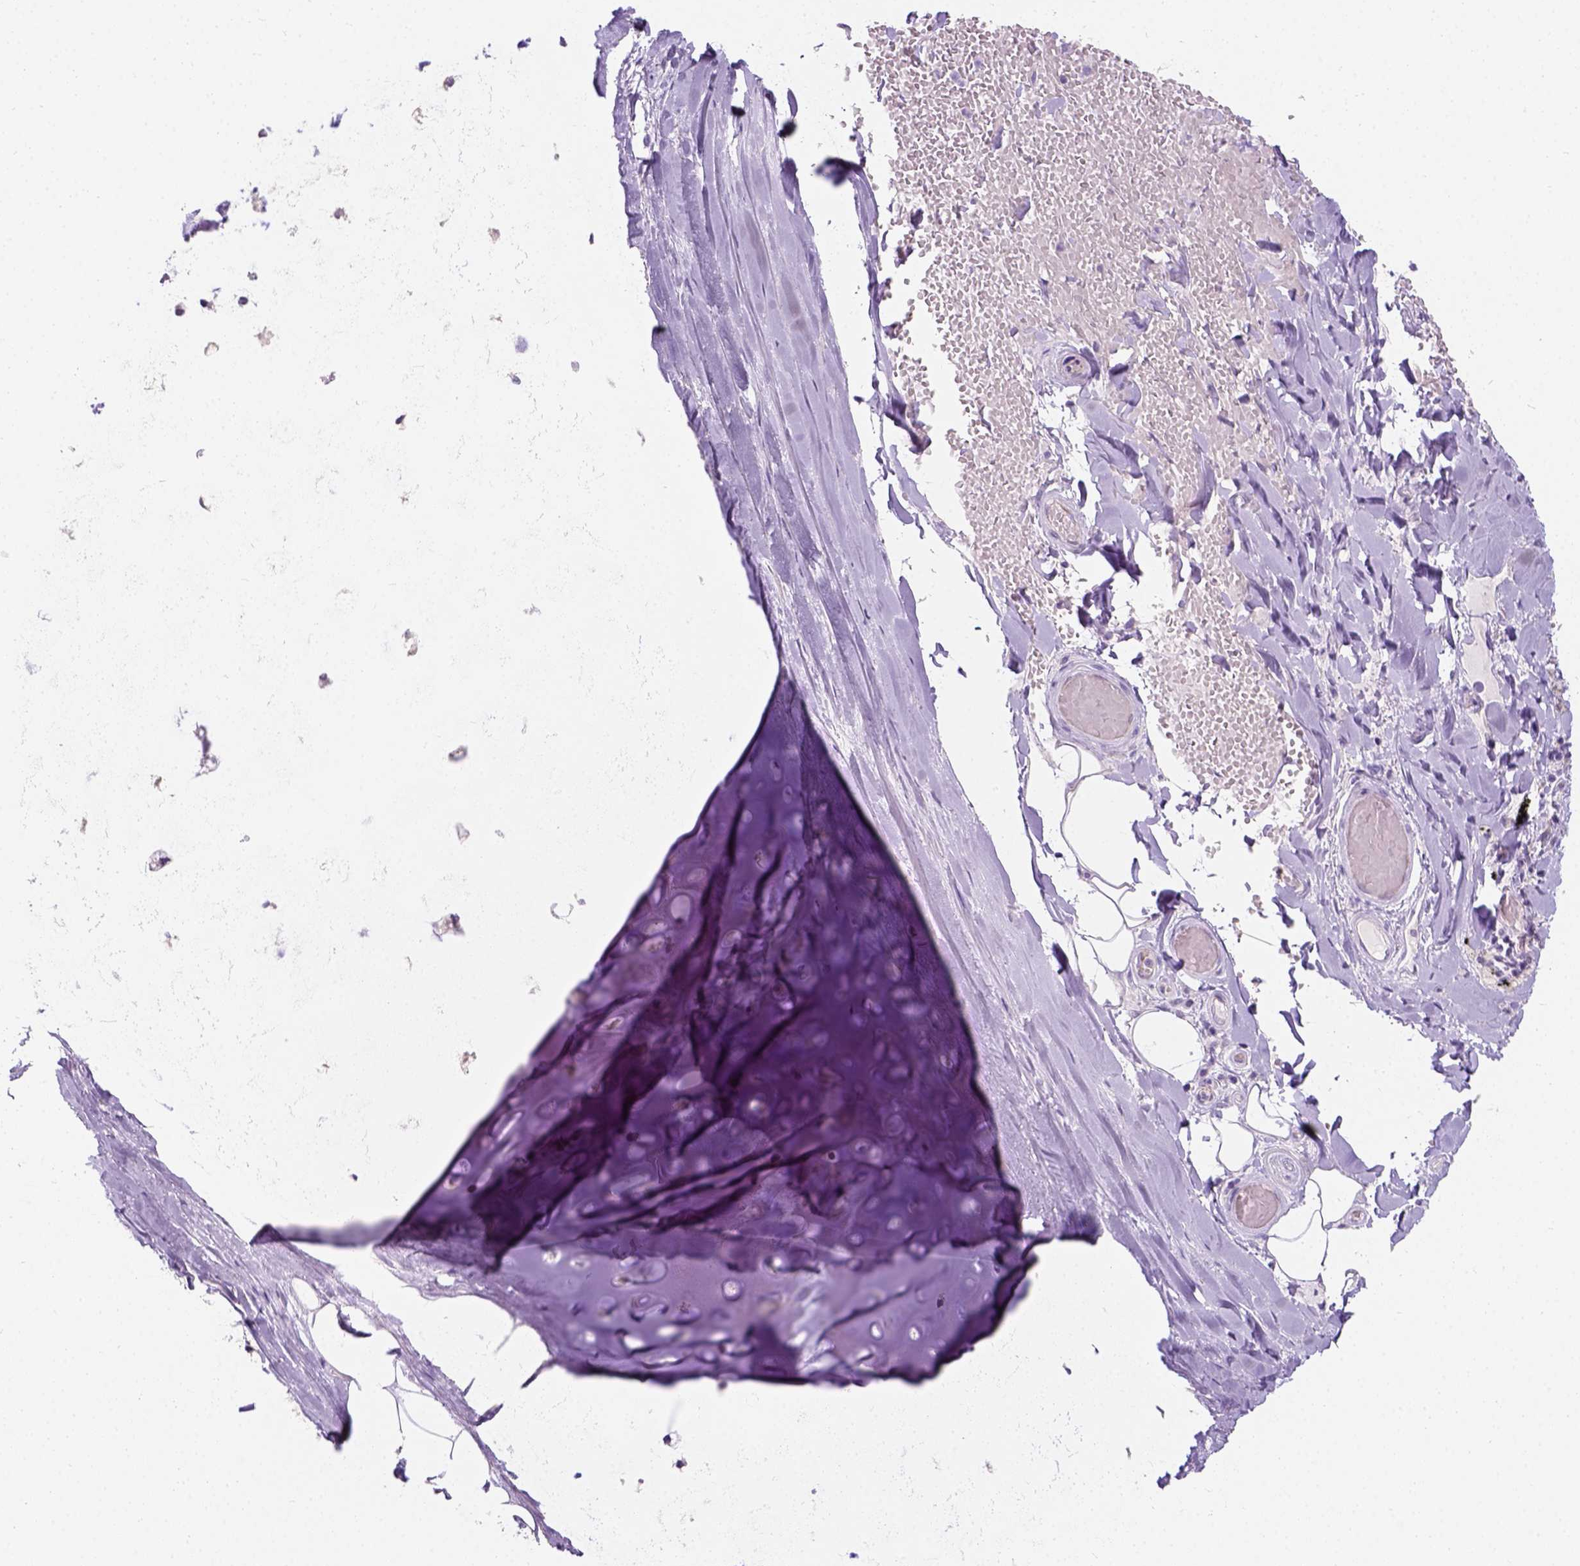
{"staining": {"intensity": "negative", "quantity": "none", "location": "none"}, "tissue": "adipose tissue", "cell_type": "Adipocytes", "image_type": "normal", "snomed": [{"axis": "morphology", "description": "Normal tissue, NOS"}, {"axis": "topography", "description": "Cartilage tissue"}, {"axis": "topography", "description": "Bronchus"}], "caption": "Adipocytes are negative for protein expression in normal human adipose tissue. (DAB IHC with hematoxylin counter stain).", "gene": "C20orf144", "patient": {"sex": "male", "age": 64}}